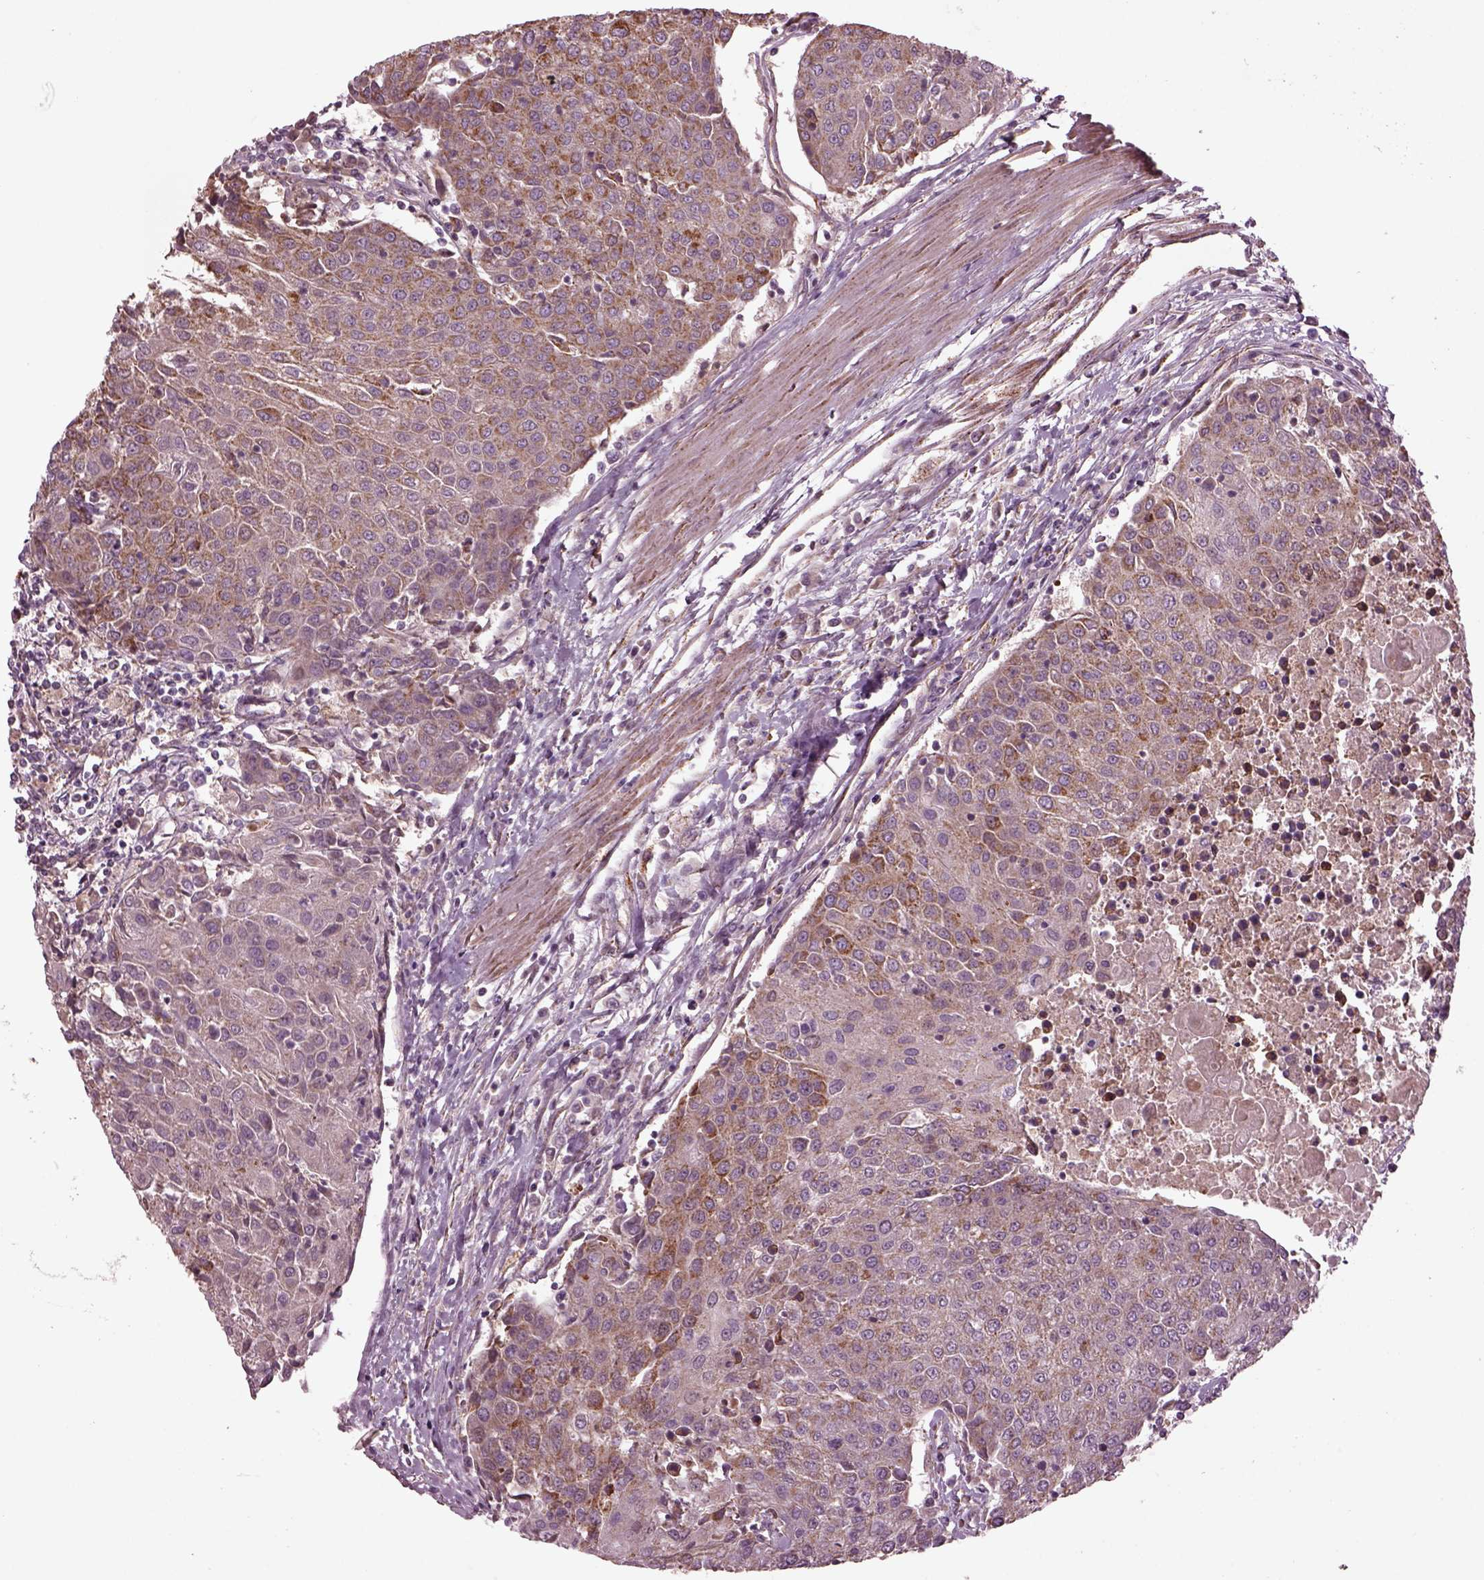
{"staining": {"intensity": "weak", "quantity": "25%-75%", "location": "cytoplasmic/membranous"}, "tissue": "urothelial cancer", "cell_type": "Tumor cells", "image_type": "cancer", "snomed": [{"axis": "morphology", "description": "Urothelial carcinoma, High grade"}, {"axis": "topography", "description": "Urinary bladder"}], "caption": "The photomicrograph displays immunohistochemical staining of high-grade urothelial carcinoma. There is weak cytoplasmic/membranous staining is identified in approximately 25%-75% of tumor cells.", "gene": "TMEM254", "patient": {"sex": "female", "age": 85}}